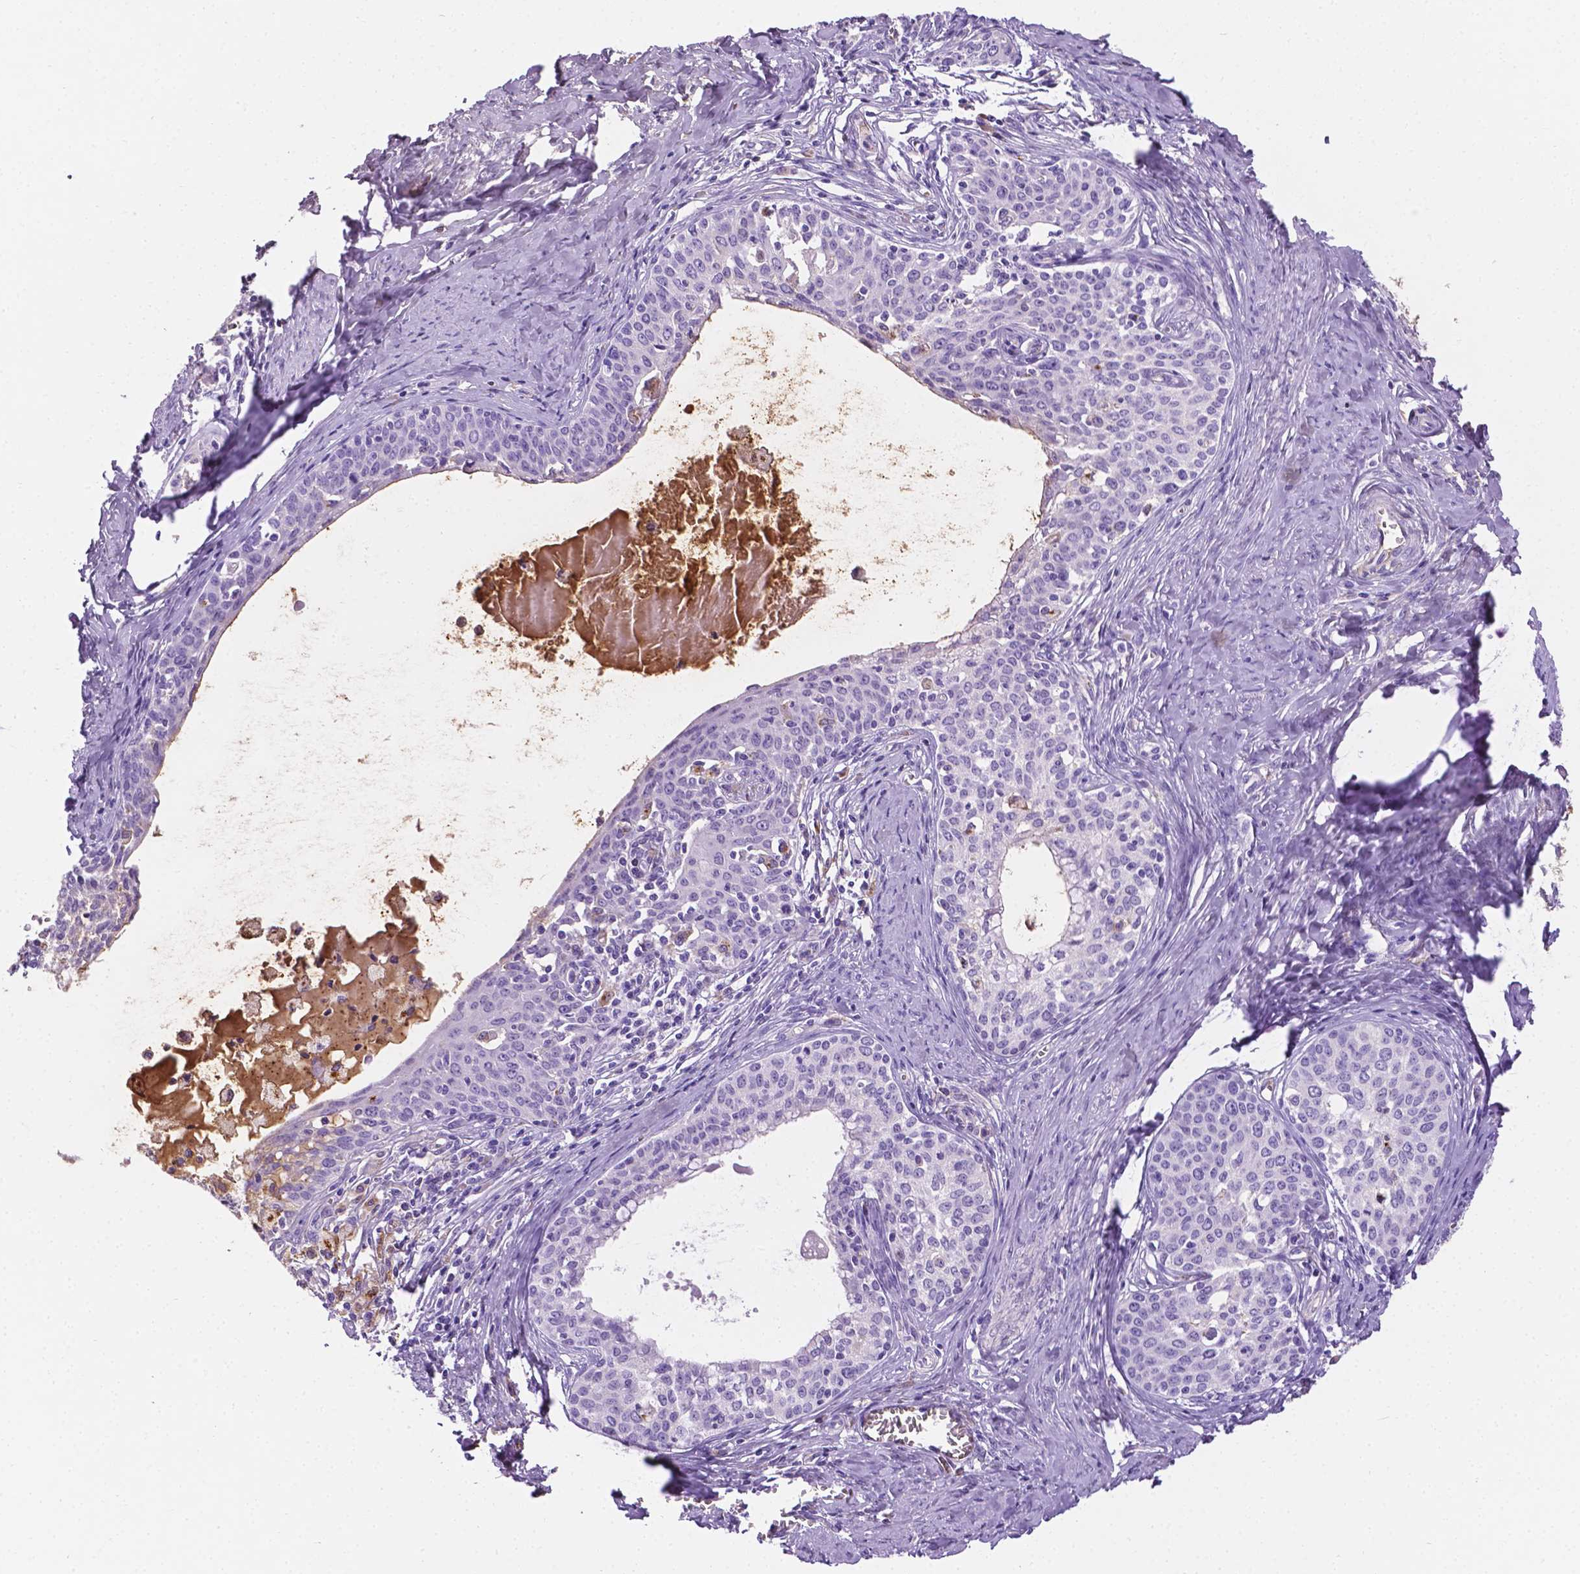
{"staining": {"intensity": "negative", "quantity": "none", "location": "none"}, "tissue": "cervical cancer", "cell_type": "Tumor cells", "image_type": "cancer", "snomed": [{"axis": "morphology", "description": "Squamous cell carcinoma, NOS"}, {"axis": "morphology", "description": "Adenocarcinoma, NOS"}, {"axis": "topography", "description": "Cervix"}], "caption": "Immunohistochemistry of cervical squamous cell carcinoma shows no staining in tumor cells.", "gene": "APOE", "patient": {"sex": "female", "age": 52}}